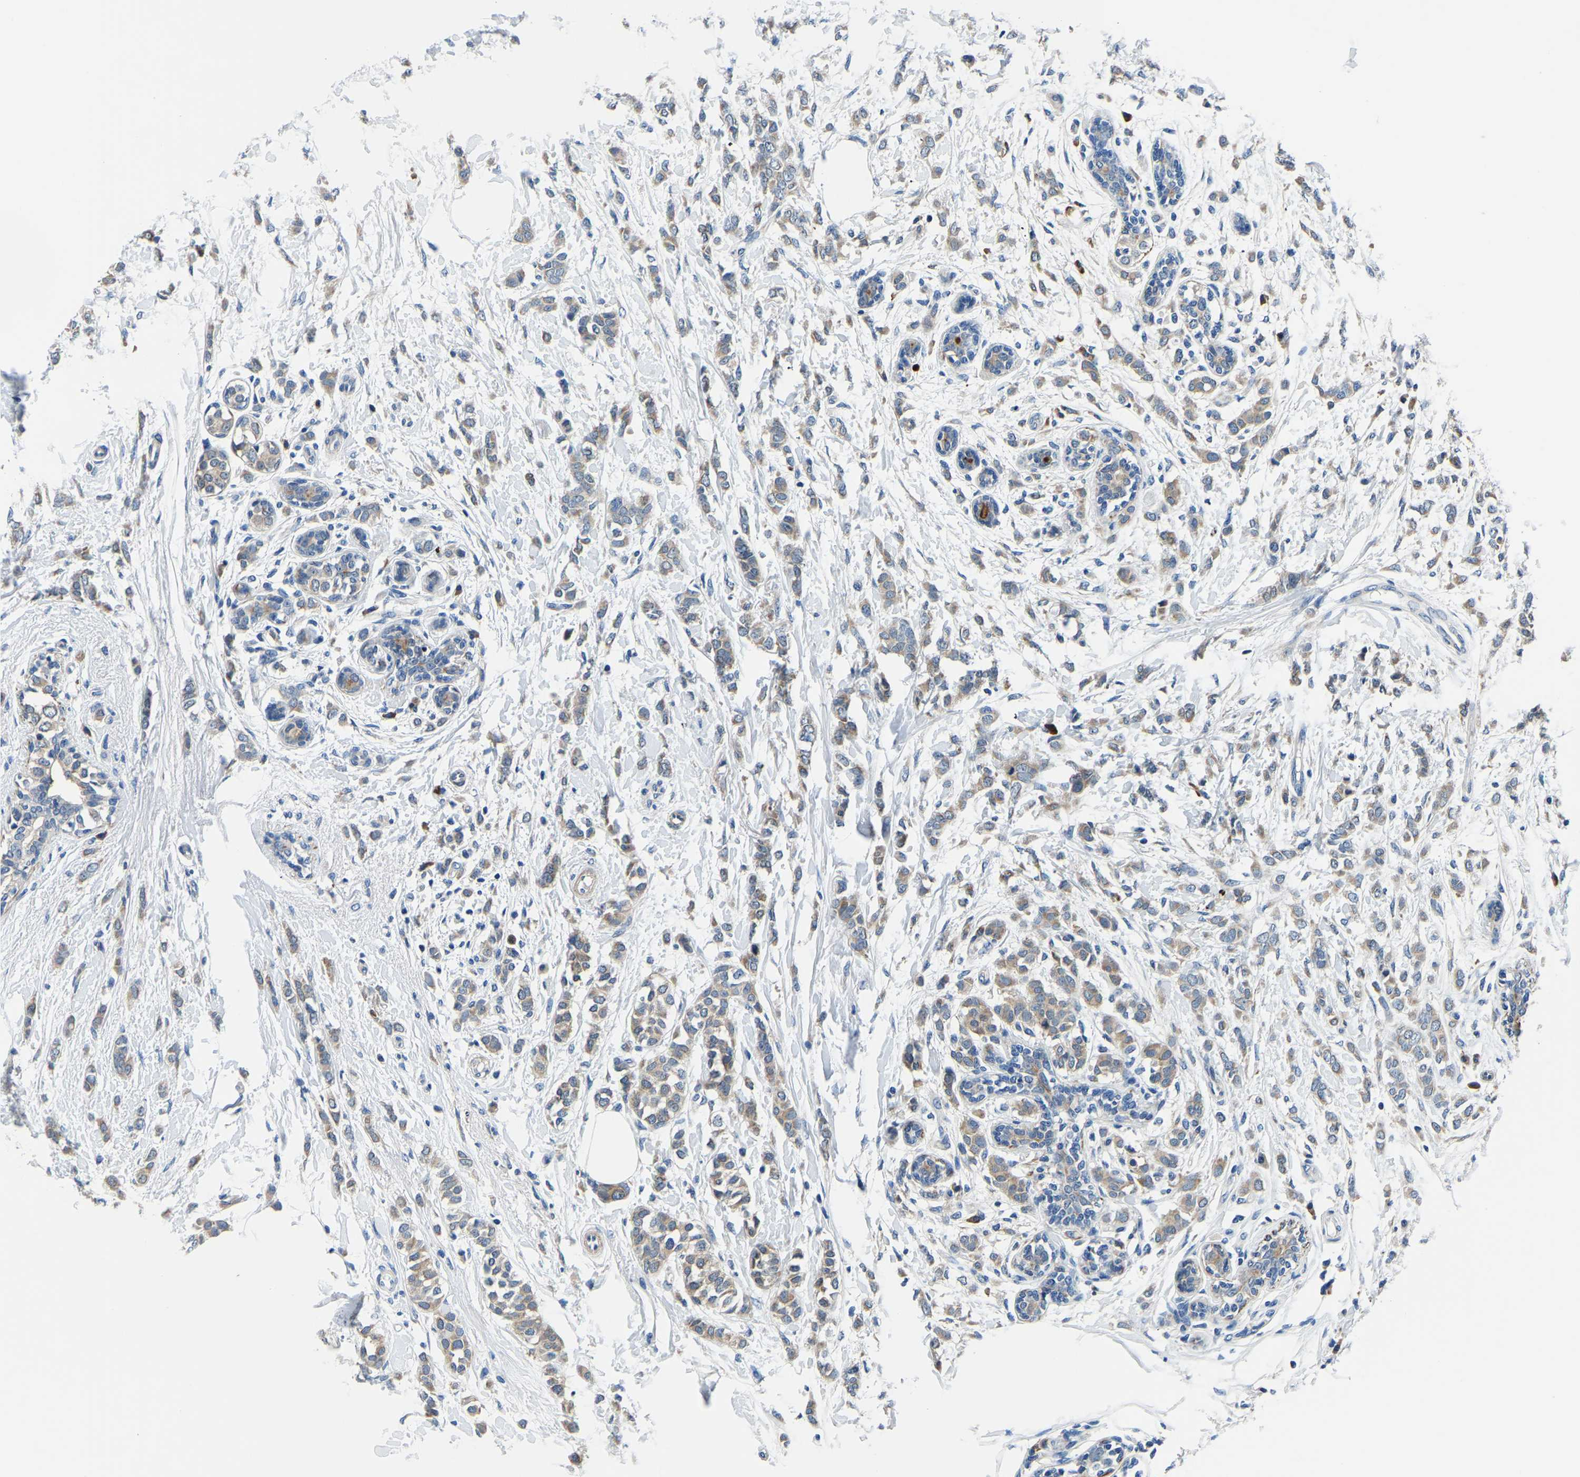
{"staining": {"intensity": "moderate", "quantity": "25%-75%", "location": "cytoplasmic/membranous"}, "tissue": "breast cancer", "cell_type": "Tumor cells", "image_type": "cancer", "snomed": [{"axis": "morphology", "description": "Lobular carcinoma, in situ"}, {"axis": "morphology", "description": "Lobular carcinoma"}, {"axis": "topography", "description": "Breast"}], "caption": "The micrograph shows immunohistochemical staining of lobular carcinoma (breast). There is moderate cytoplasmic/membranous expression is appreciated in approximately 25%-75% of tumor cells. (Brightfield microscopy of DAB IHC at high magnification).", "gene": "LIAS", "patient": {"sex": "female", "age": 41}}